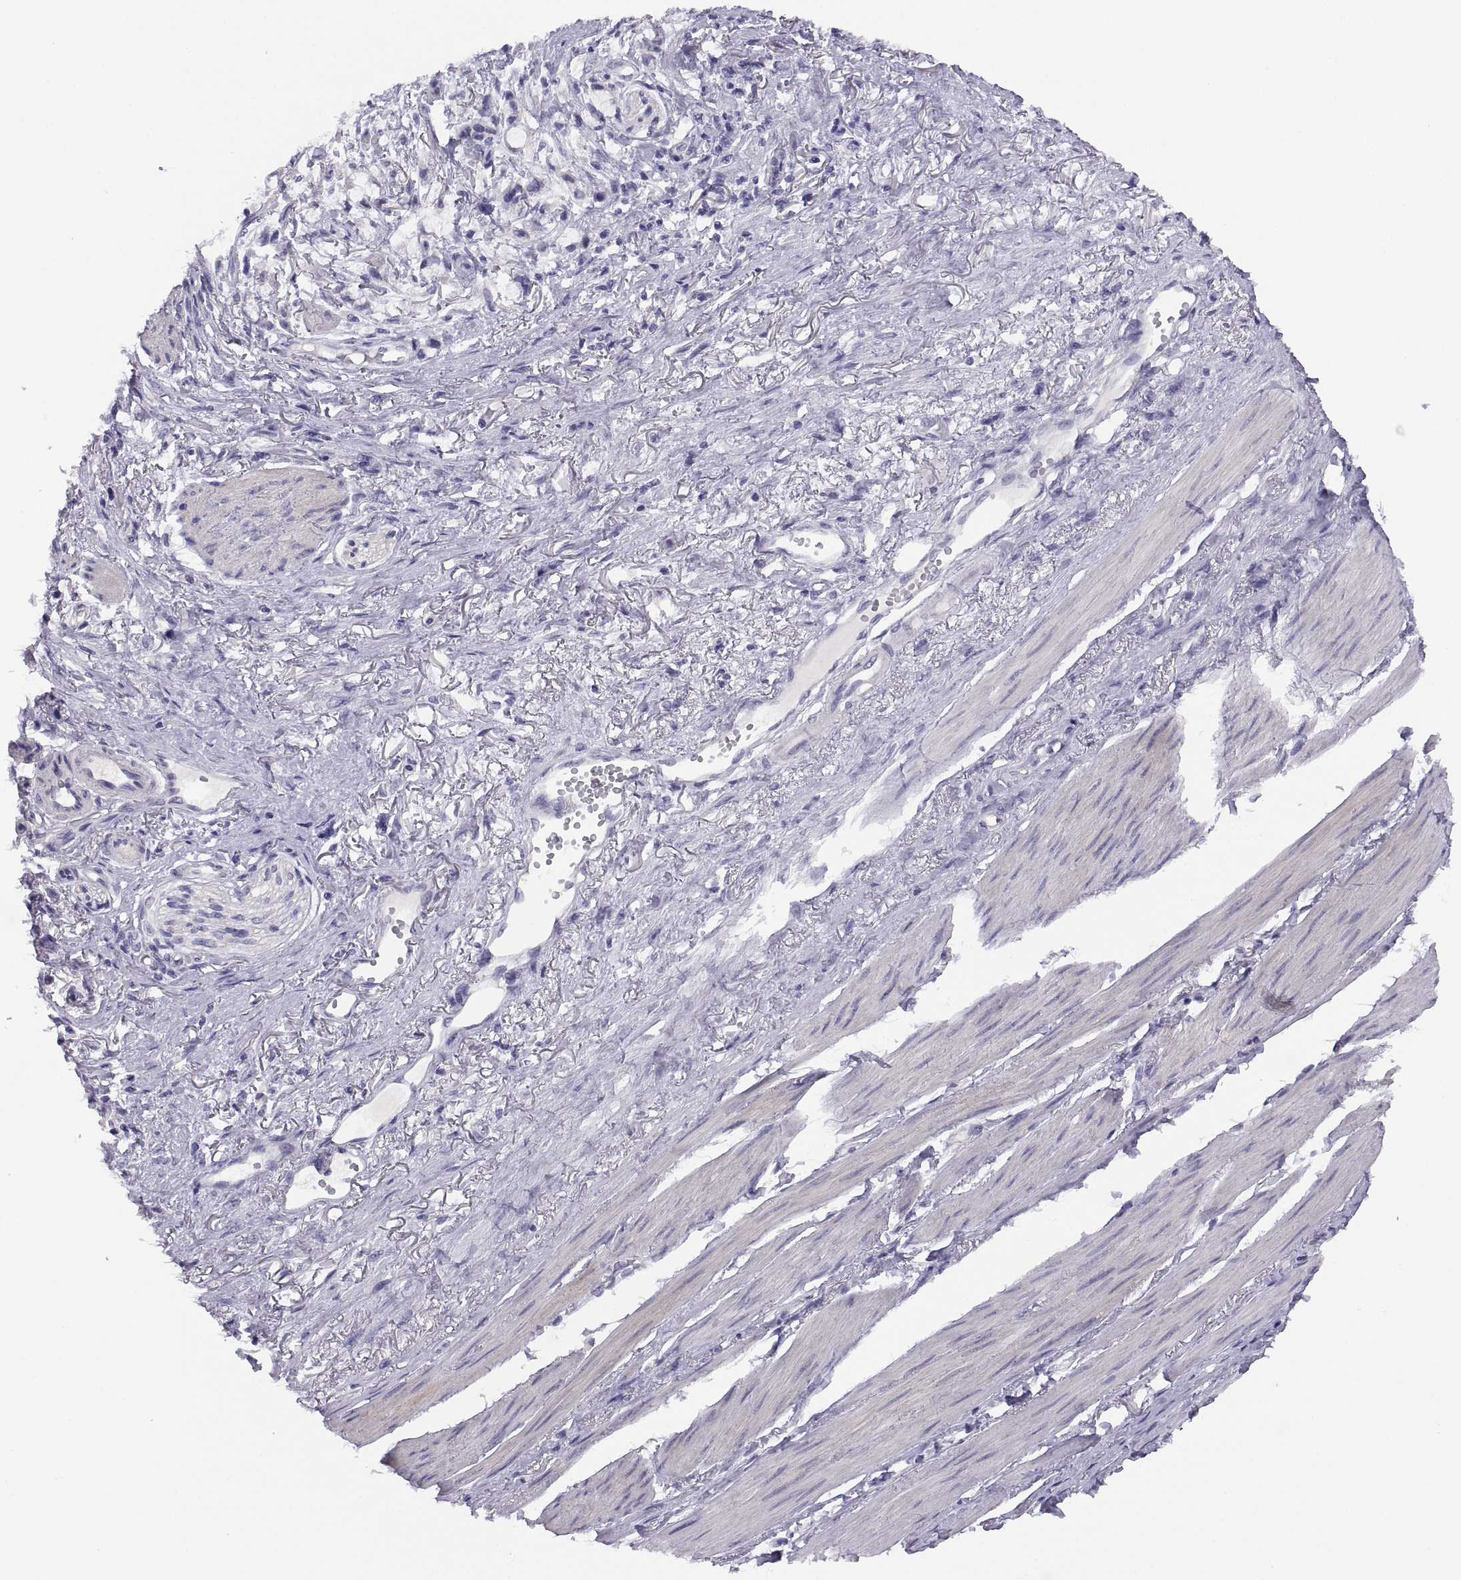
{"staining": {"intensity": "negative", "quantity": "none", "location": "none"}, "tissue": "stomach cancer", "cell_type": "Tumor cells", "image_type": "cancer", "snomed": [{"axis": "morphology", "description": "Adenocarcinoma, NOS"}, {"axis": "topography", "description": "Stomach"}], "caption": "Human stomach cancer stained for a protein using immunohistochemistry reveals no expression in tumor cells.", "gene": "STRC", "patient": {"sex": "female", "age": 81}}